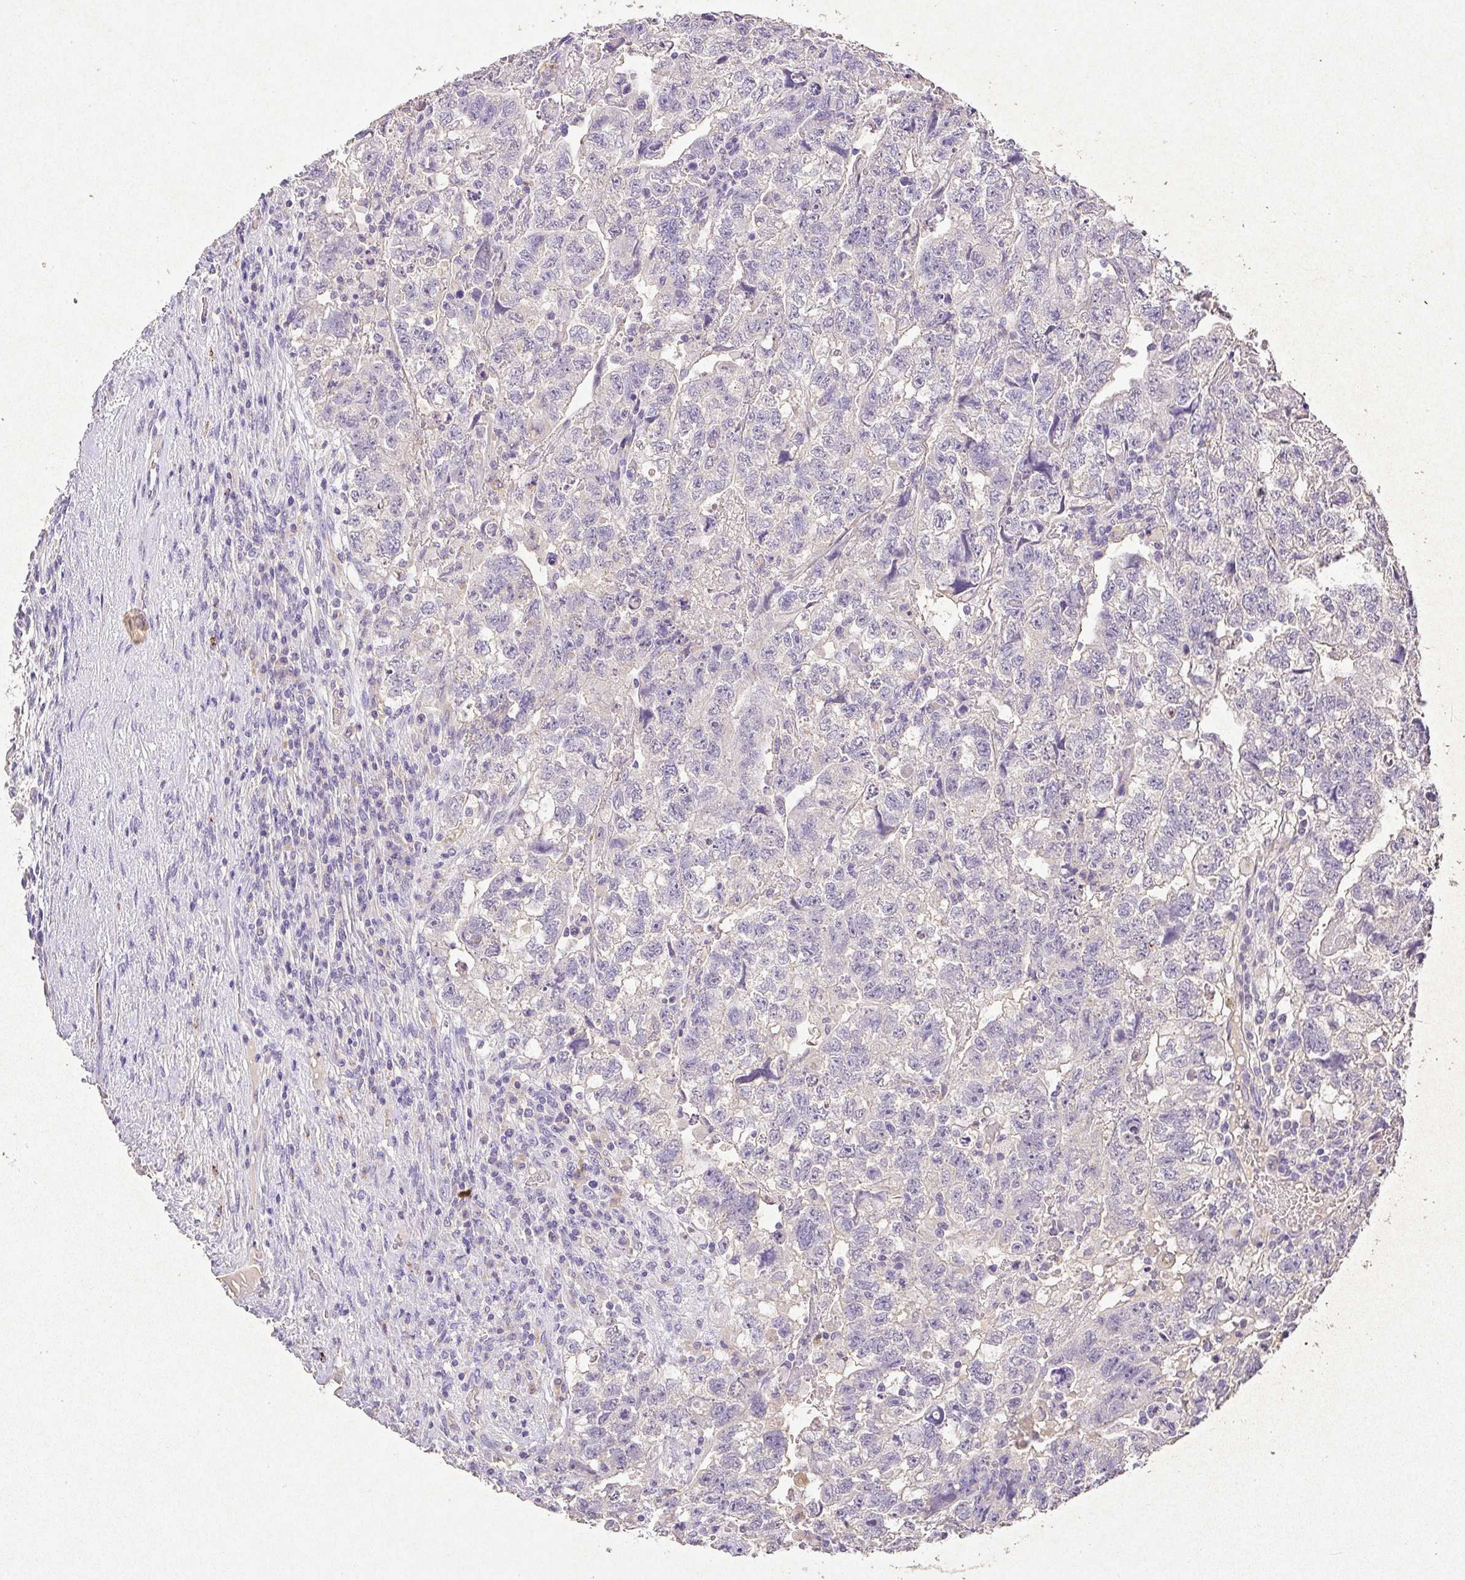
{"staining": {"intensity": "negative", "quantity": "none", "location": "none"}, "tissue": "testis cancer", "cell_type": "Tumor cells", "image_type": "cancer", "snomed": [{"axis": "morphology", "description": "Normal tissue, NOS"}, {"axis": "morphology", "description": "Carcinoma, Embryonal, NOS"}, {"axis": "topography", "description": "Testis"}], "caption": "Immunohistochemical staining of testis embryonal carcinoma demonstrates no significant expression in tumor cells.", "gene": "RPS2", "patient": {"sex": "male", "age": 36}}